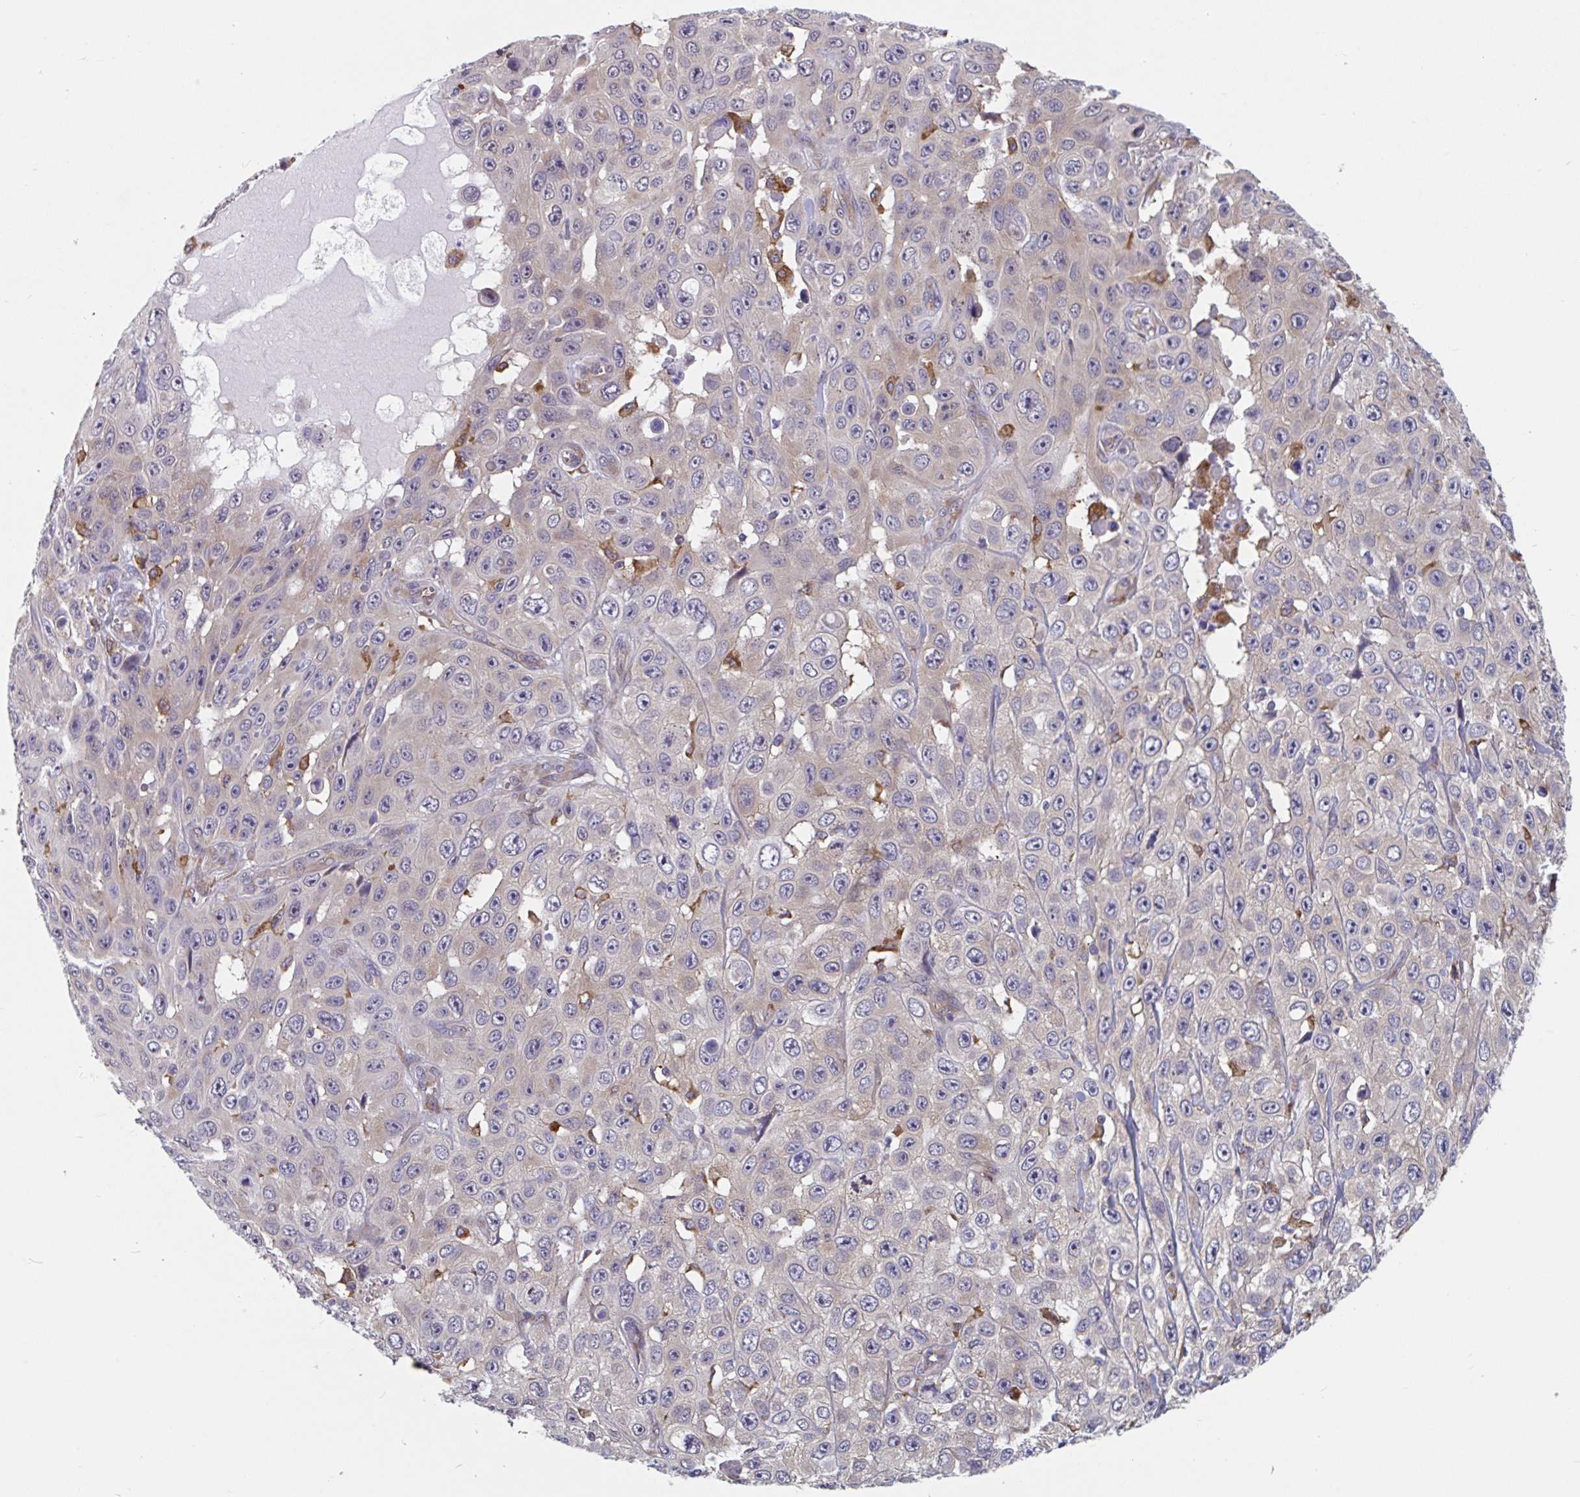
{"staining": {"intensity": "negative", "quantity": "none", "location": "none"}, "tissue": "skin cancer", "cell_type": "Tumor cells", "image_type": "cancer", "snomed": [{"axis": "morphology", "description": "Squamous cell carcinoma, NOS"}, {"axis": "topography", "description": "Skin"}], "caption": "High magnification brightfield microscopy of skin cancer stained with DAB (brown) and counterstained with hematoxylin (blue): tumor cells show no significant positivity.", "gene": "SNX8", "patient": {"sex": "male", "age": 82}}